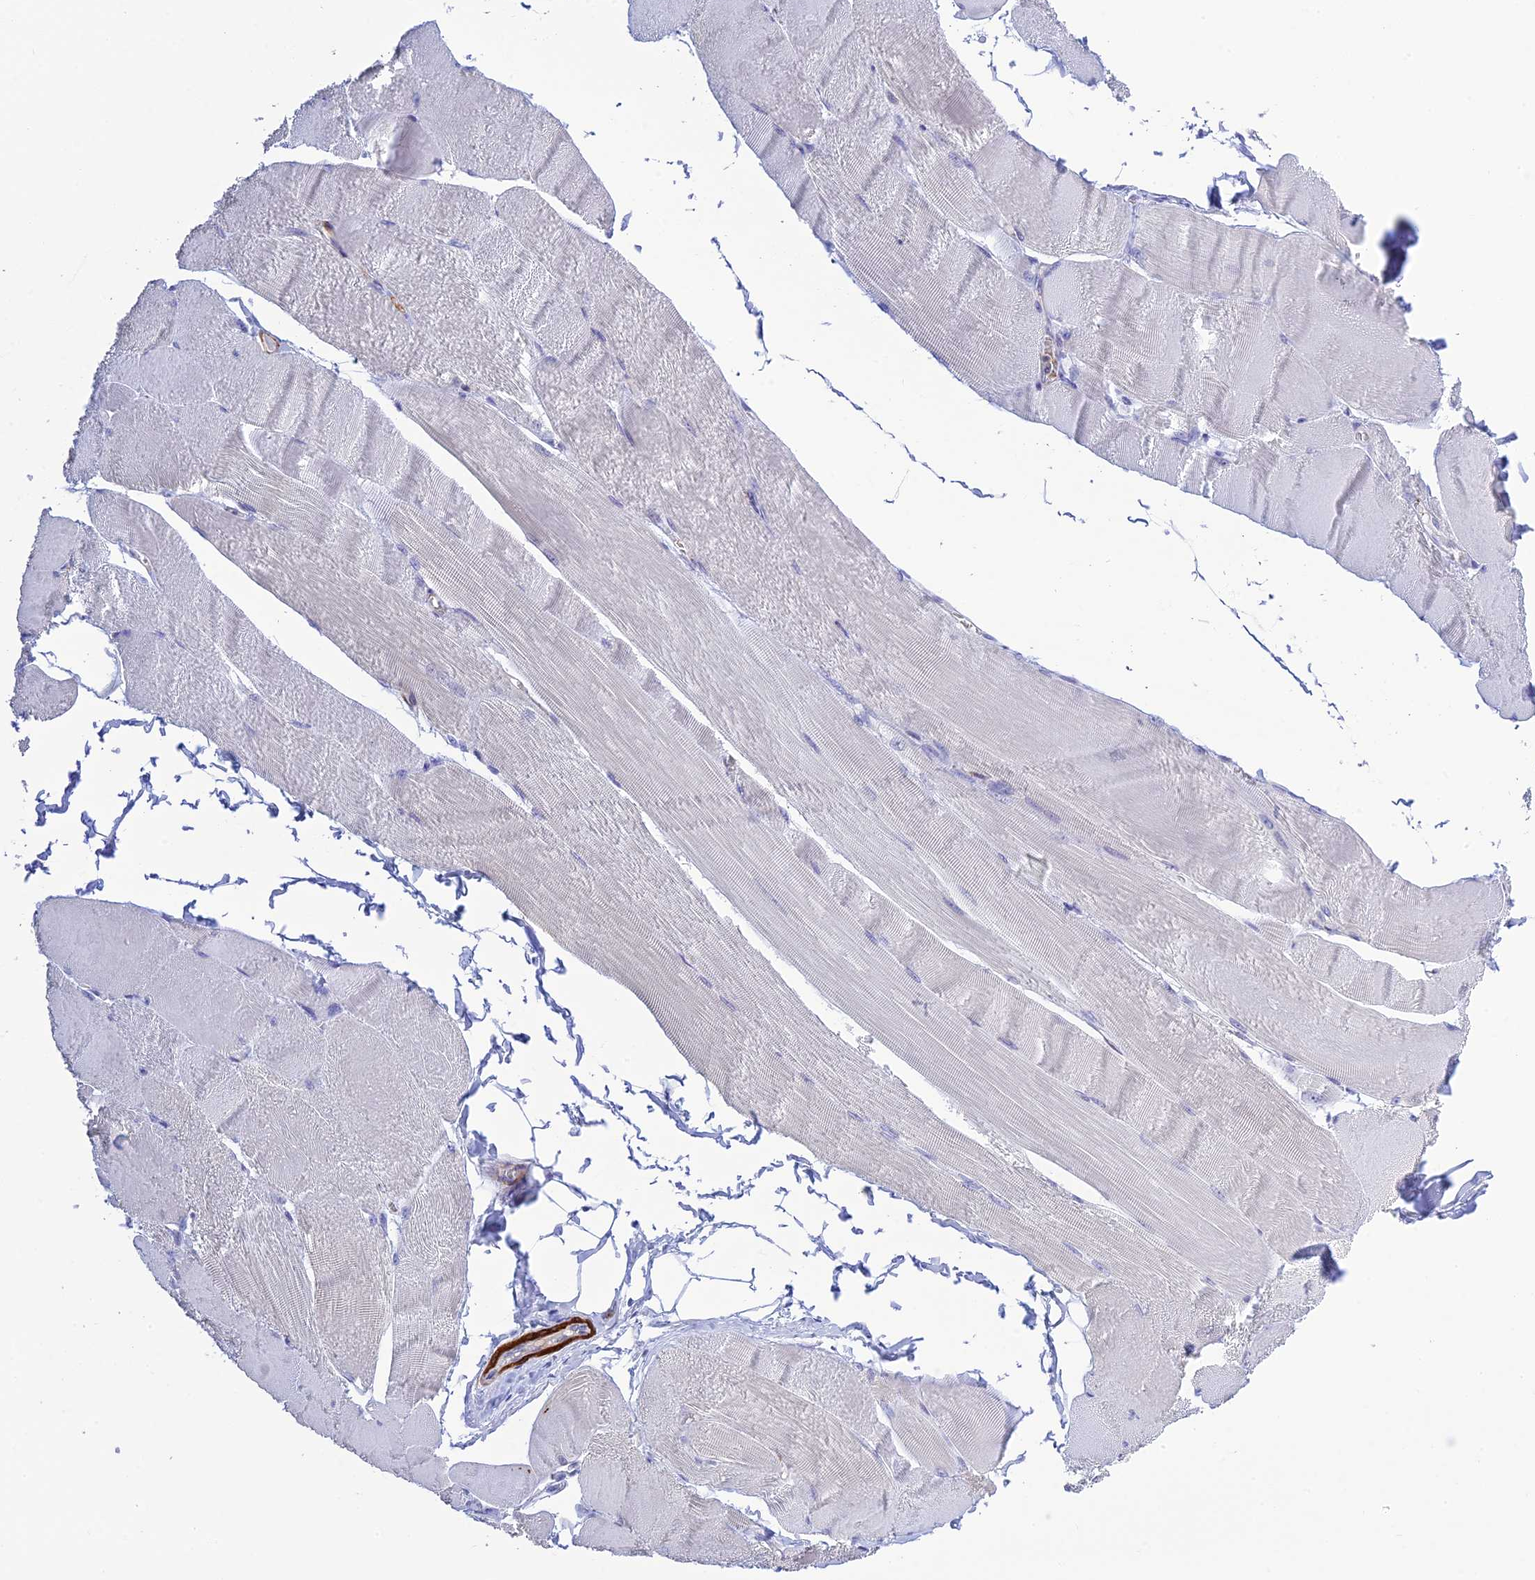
{"staining": {"intensity": "negative", "quantity": "none", "location": "none"}, "tissue": "skeletal muscle", "cell_type": "Myocytes", "image_type": "normal", "snomed": [{"axis": "morphology", "description": "Normal tissue, NOS"}, {"axis": "morphology", "description": "Basal cell carcinoma"}, {"axis": "topography", "description": "Skeletal muscle"}], "caption": "Skeletal muscle was stained to show a protein in brown. There is no significant positivity in myocytes. (Immunohistochemistry (ihc), brightfield microscopy, high magnification).", "gene": "ZDHHC16", "patient": {"sex": "female", "age": 64}}